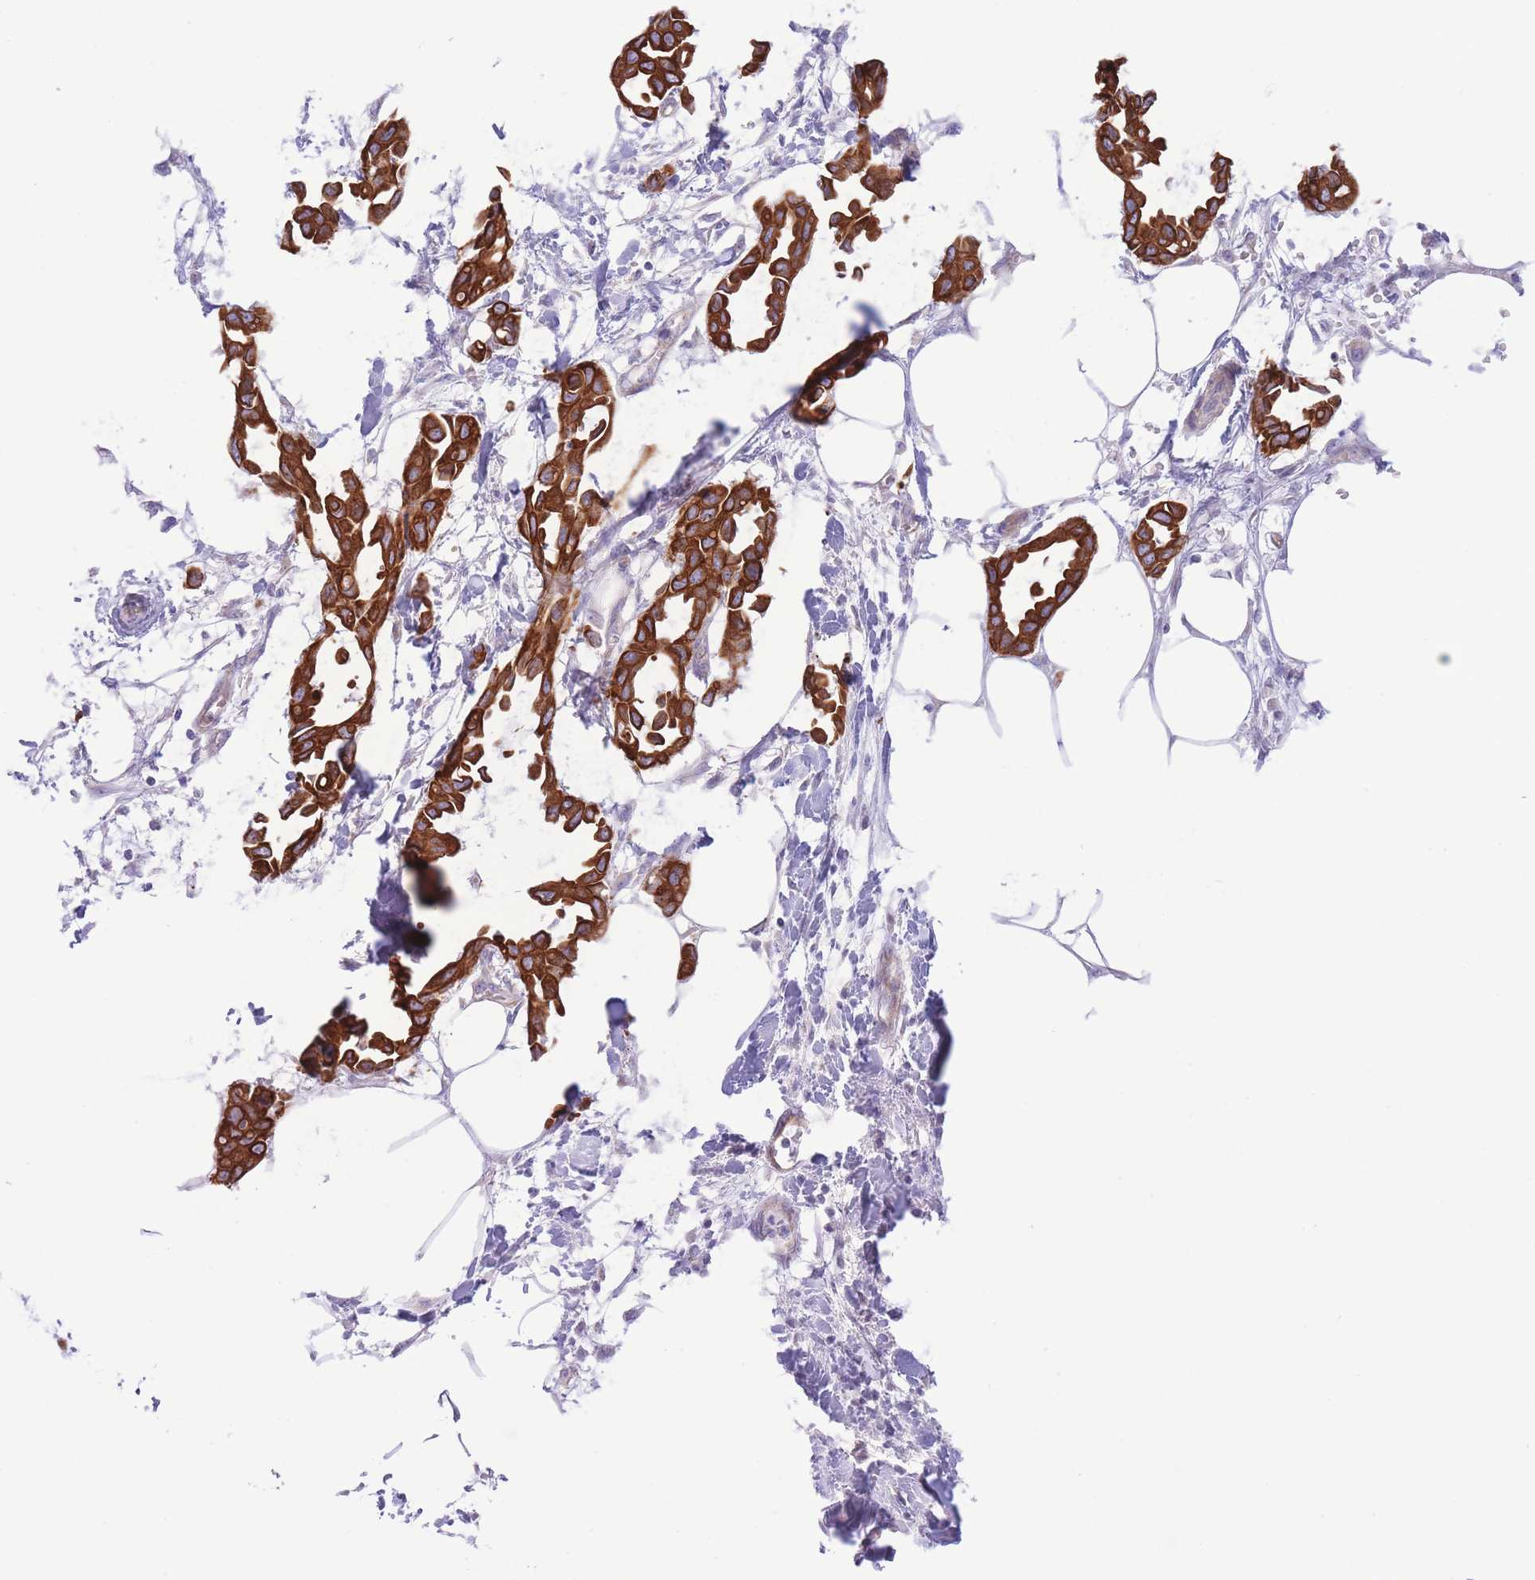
{"staining": {"intensity": "strong", "quantity": ">75%", "location": "cytoplasmic/membranous"}, "tissue": "breast cancer", "cell_type": "Tumor cells", "image_type": "cancer", "snomed": [{"axis": "morphology", "description": "Duct carcinoma"}, {"axis": "topography", "description": "Breast"}], "caption": "A micrograph showing strong cytoplasmic/membranous expression in approximately >75% of tumor cells in invasive ductal carcinoma (breast), as visualized by brown immunohistochemical staining.", "gene": "MRPS31", "patient": {"sex": "female", "age": 41}}